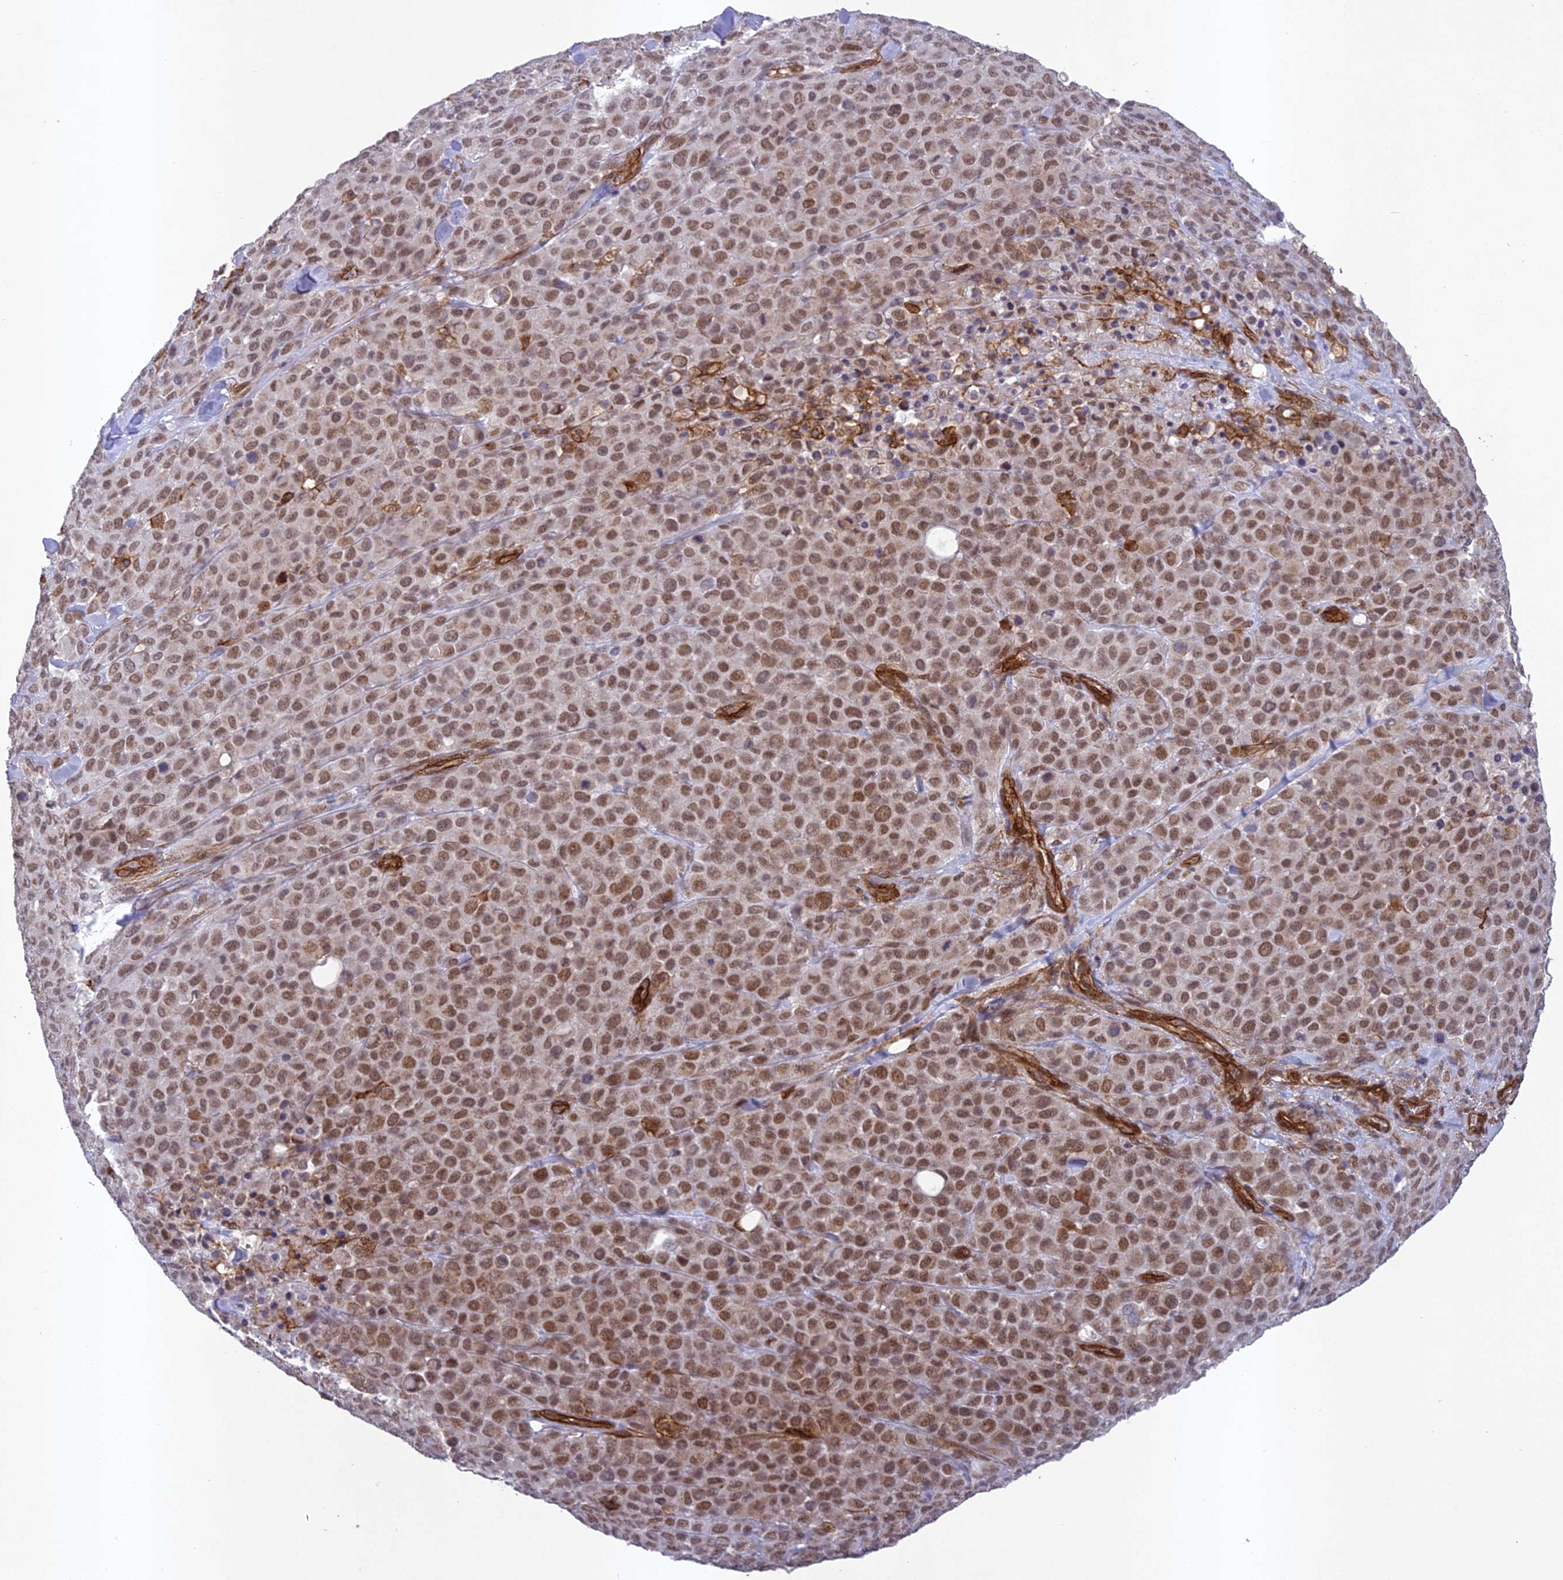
{"staining": {"intensity": "moderate", "quantity": ">75%", "location": "nuclear"}, "tissue": "melanoma", "cell_type": "Tumor cells", "image_type": "cancer", "snomed": [{"axis": "morphology", "description": "Malignant melanoma, Metastatic site"}, {"axis": "topography", "description": "Skin"}], "caption": "Tumor cells demonstrate moderate nuclear positivity in about >75% of cells in malignant melanoma (metastatic site). Nuclei are stained in blue.", "gene": "TNS1", "patient": {"sex": "female", "age": 81}}